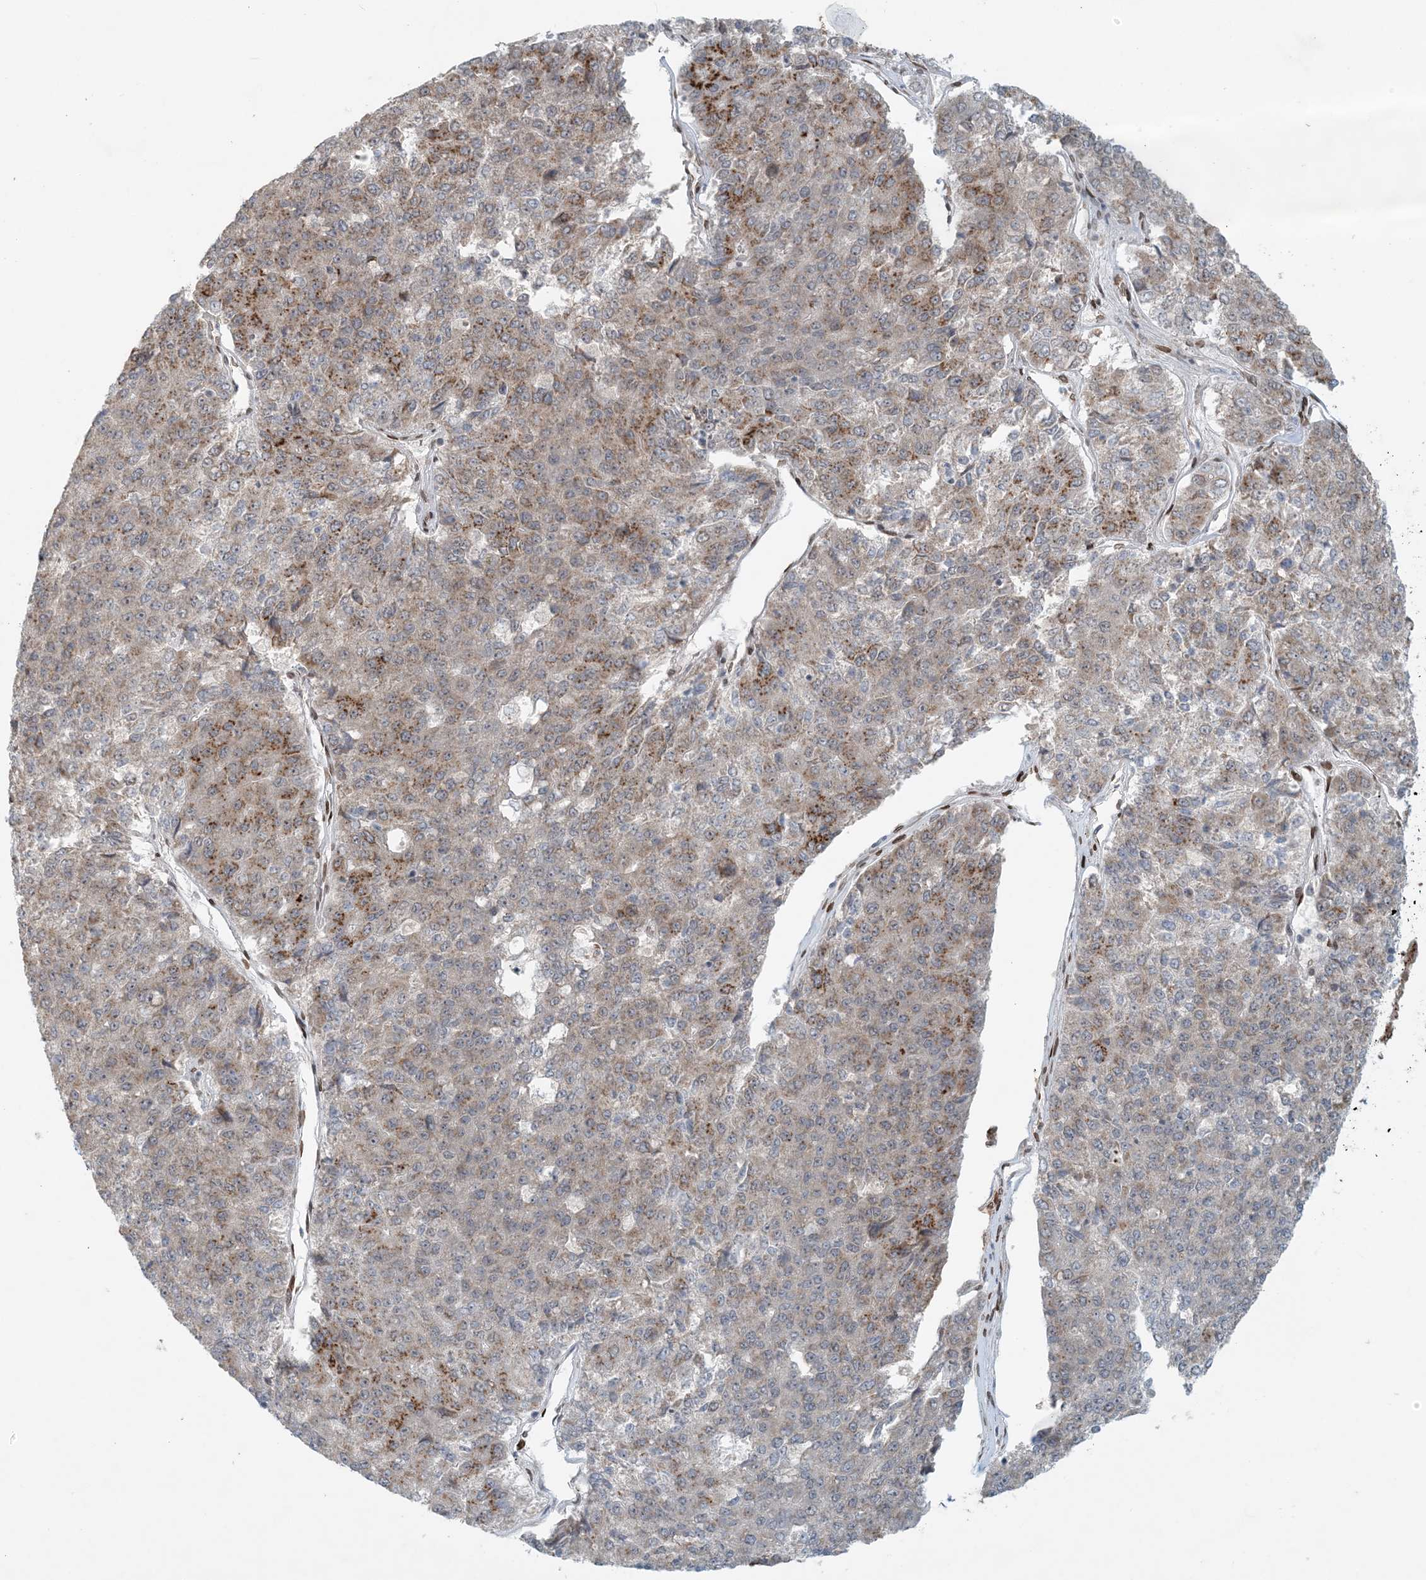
{"staining": {"intensity": "strong", "quantity": "<25%", "location": "cytoplasmic/membranous"}, "tissue": "pancreatic cancer", "cell_type": "Tumor cells", "image_type": "cancer", "snomed": [{"axis": "morphology", "description": "Adenocarcinoma, NOS"}, {"axis": "topography", "description": "Pancreas"}], "caption": "There is medium levels of strong cytoplasmic/membranous staining in tumor cells of pancreatic cancer (adenocarcinoma), as demonstrated by immunohistochemical staining (brown color).", "gene": "SLC35A2", "patient": {"sex": "male", "age": 50}}